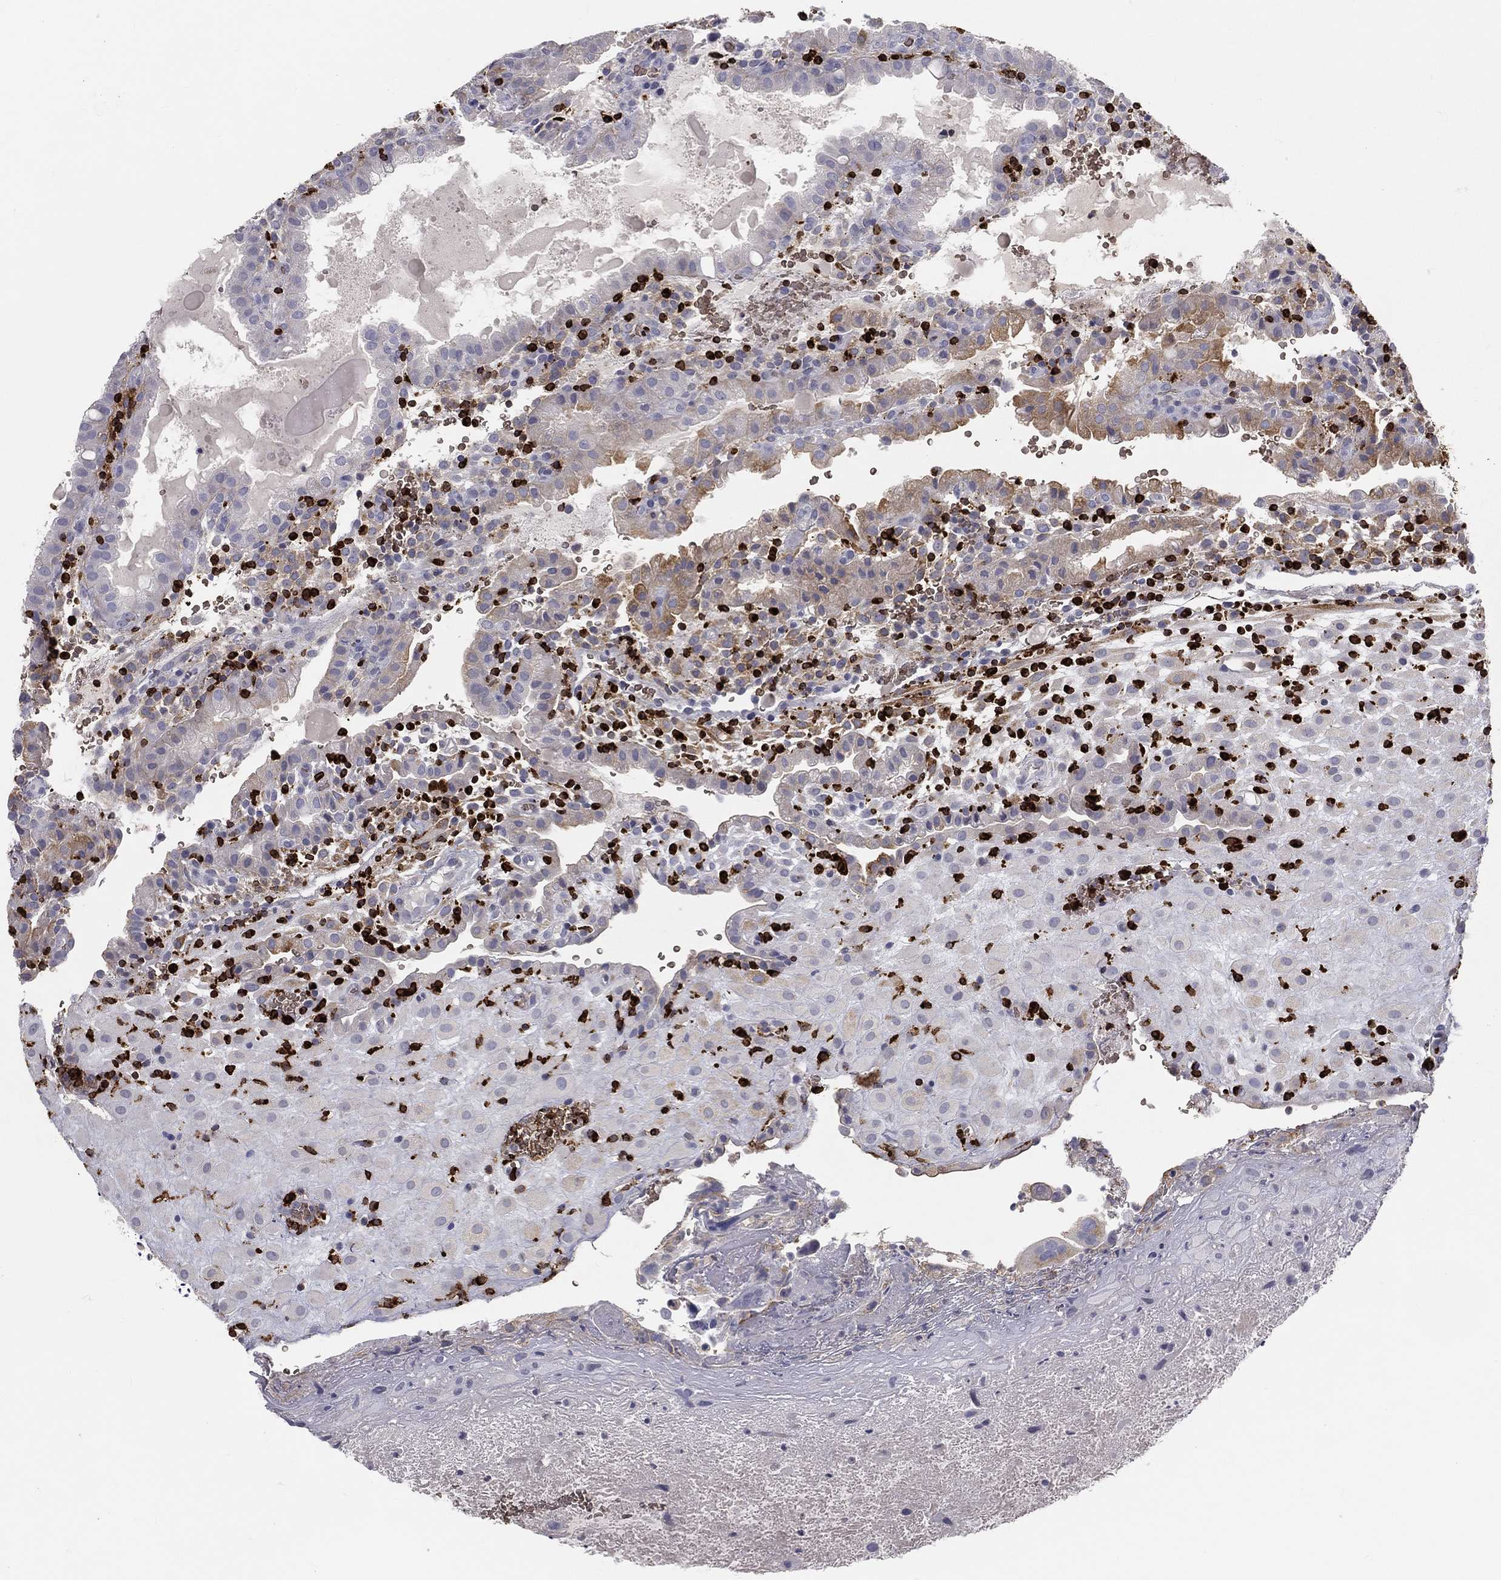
{"staining": {"intensity": "negative", "quantity": "none", "location": "none"}, "tissue": "placenta", "cell_type": "Decidual cells", "image_type": "normal", "snomed": [{"axis": "morphology", "description": "Normal tissue, NOS"}, {"axis": "topography", "description": "Placenta"}], "caption": "Decidual cells show no significant protein staining in normal placenta. The staining is performed using DAB (3,3'-diaminobenzidine) brown chromogen with nuclei counter-stained in using hematoxylin.", "gene": "CTSW", "patient": {"sex": "female", "age": 19}}